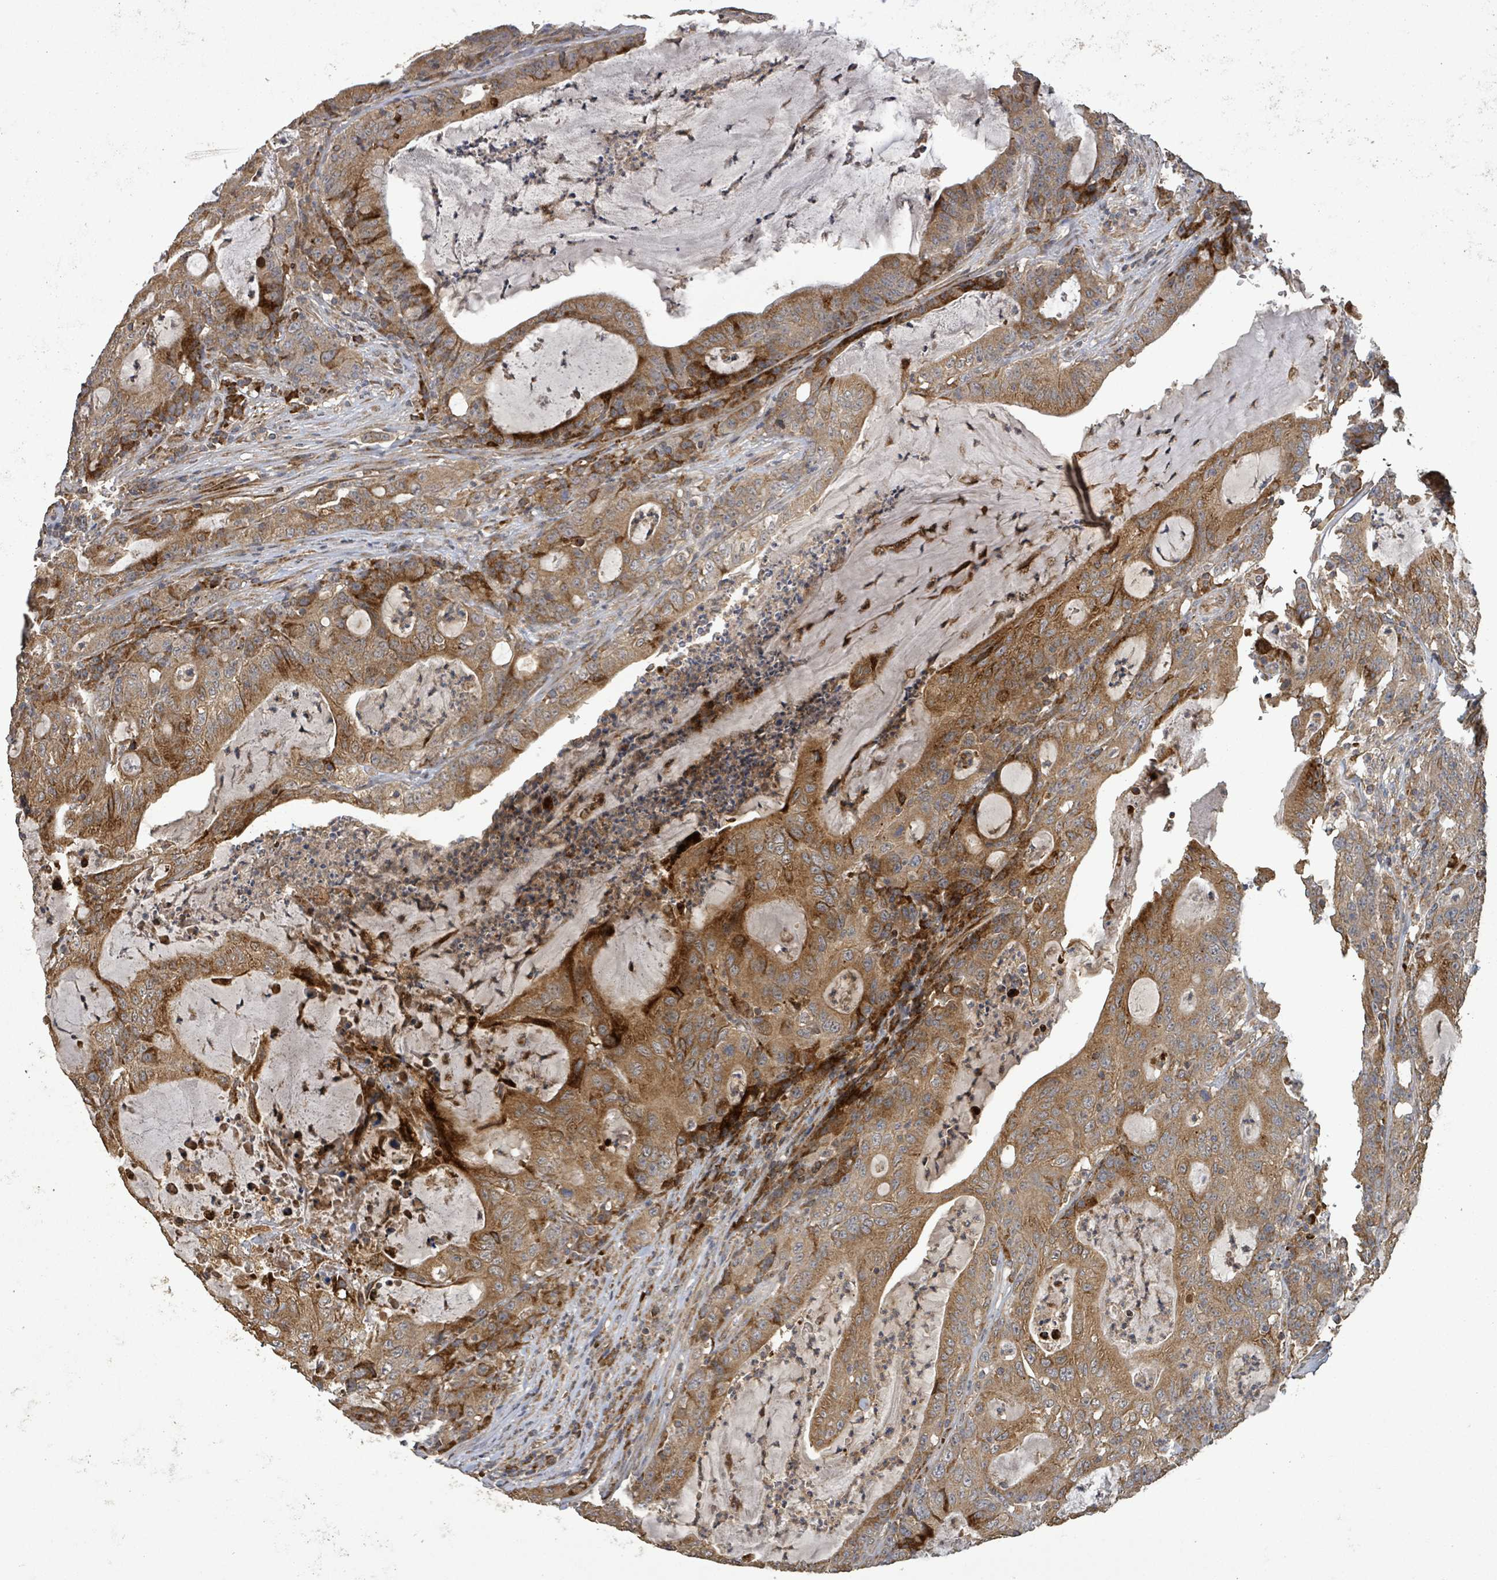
{"staining": {"intensity": "moderate", "quantity": ">75%", "location": "cytoplasmic/membranous"}, "tissue": "colorectal cancer", "cell_type": "Tumor cells", "image_type": "cancer", "snomed": [{"axis": "morphology", "description": "Adenocarcinoma, NOS"}, {"axis": "topography", "description": "Colon"}], "caption": "Immunohistochemical staining of human colorectal cancer (adenocarcinoma) demonstrates moderate cytoplasmic/membranous protein positivity in about >75% of tumor cells.", "gene": "STARD4", "patient": {"sex": "male", "age": 83}}